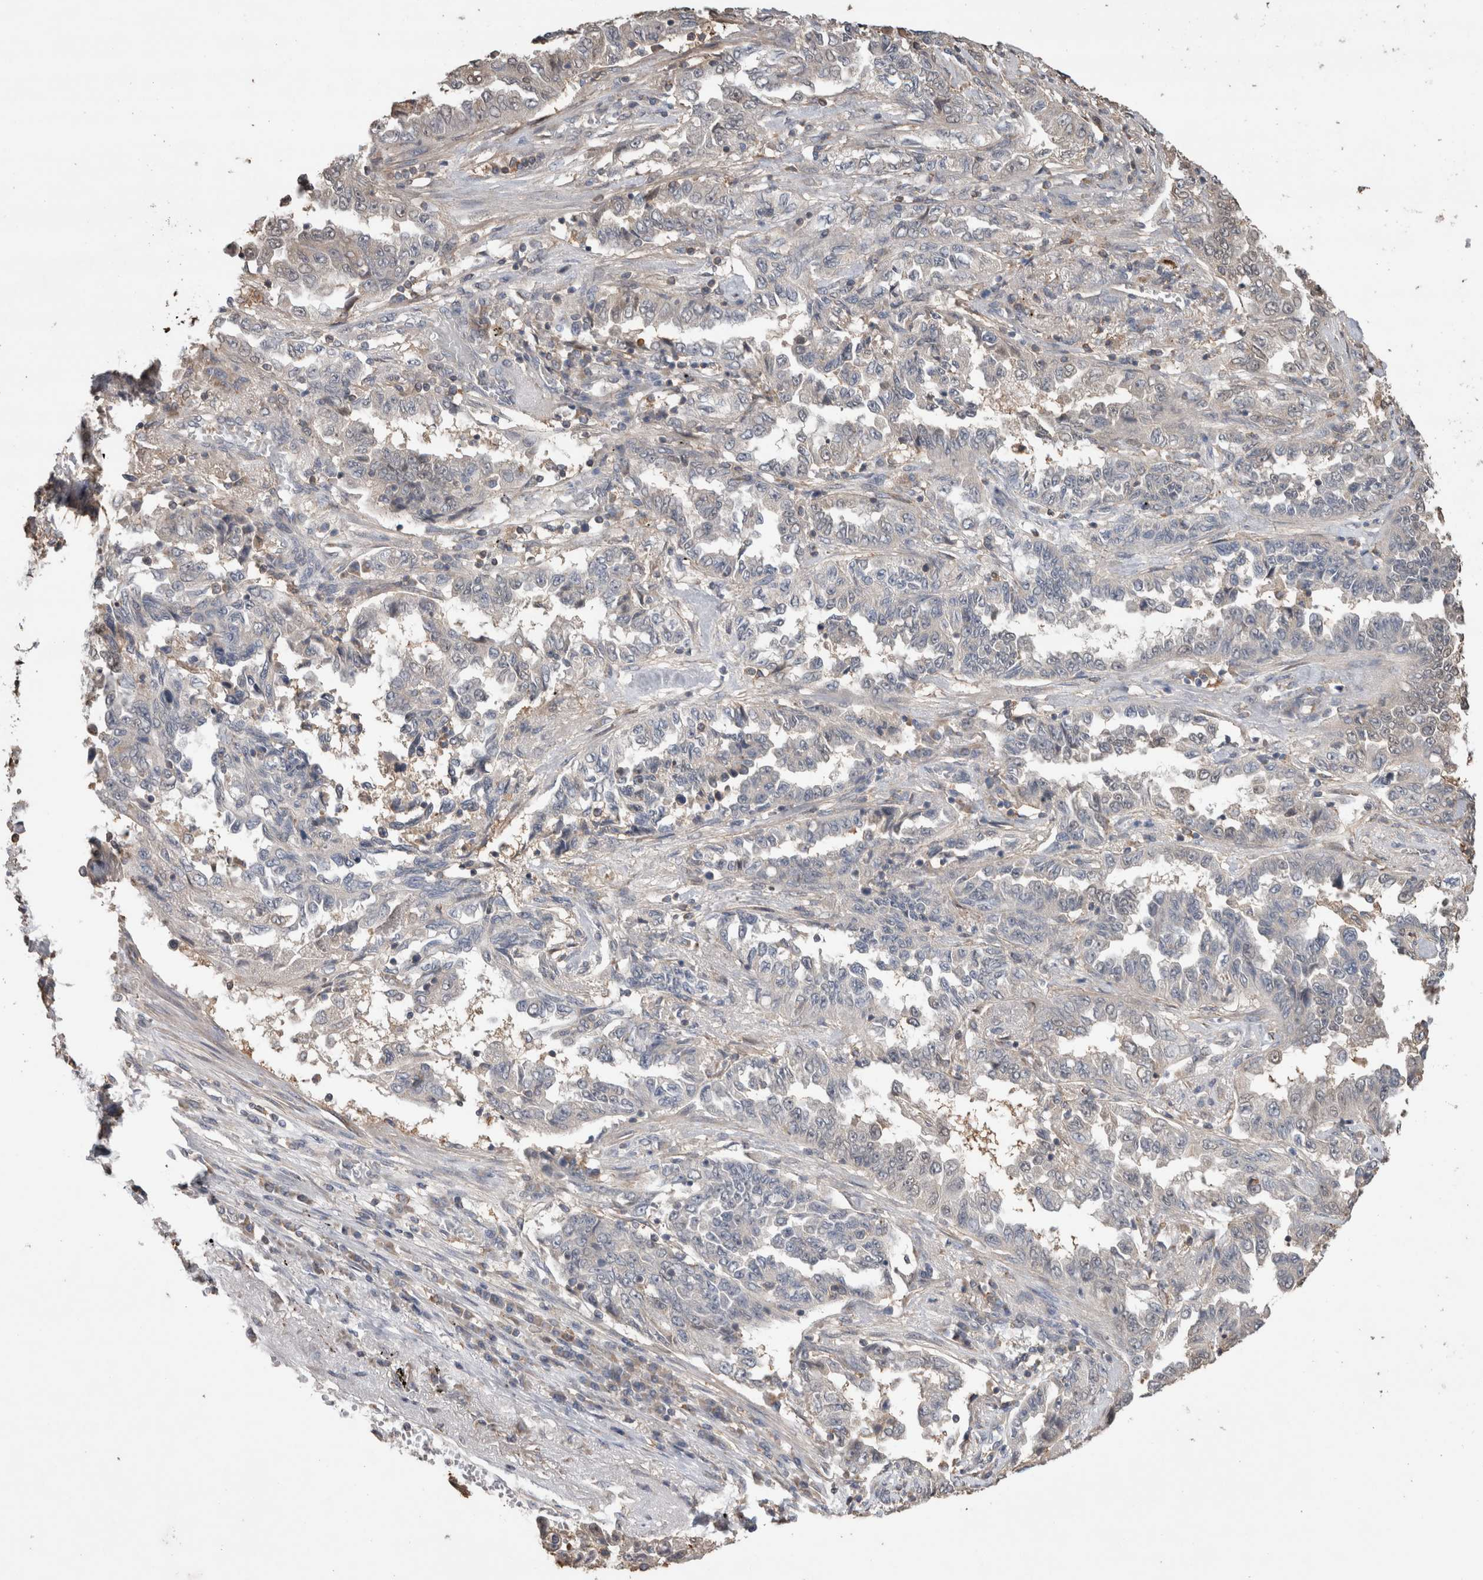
{"staining": {"intensity": "negative", "quantity": "none", "location": "none"}, "tissue": "lung cancer", "cell_type": "Tumor cells", "image_type": "cancer", "snomed": [{"axis": "morphology", "description": "Adenocarcinoma, NOS"}, {"axis": "topography", "description": "Lung"}], "caption": "Tumor cells are negative for protein expression in human lung cancer (adenocarcinoma).", "gene": "TRIM5", "patient": {"sex": "female", "age": 51}}